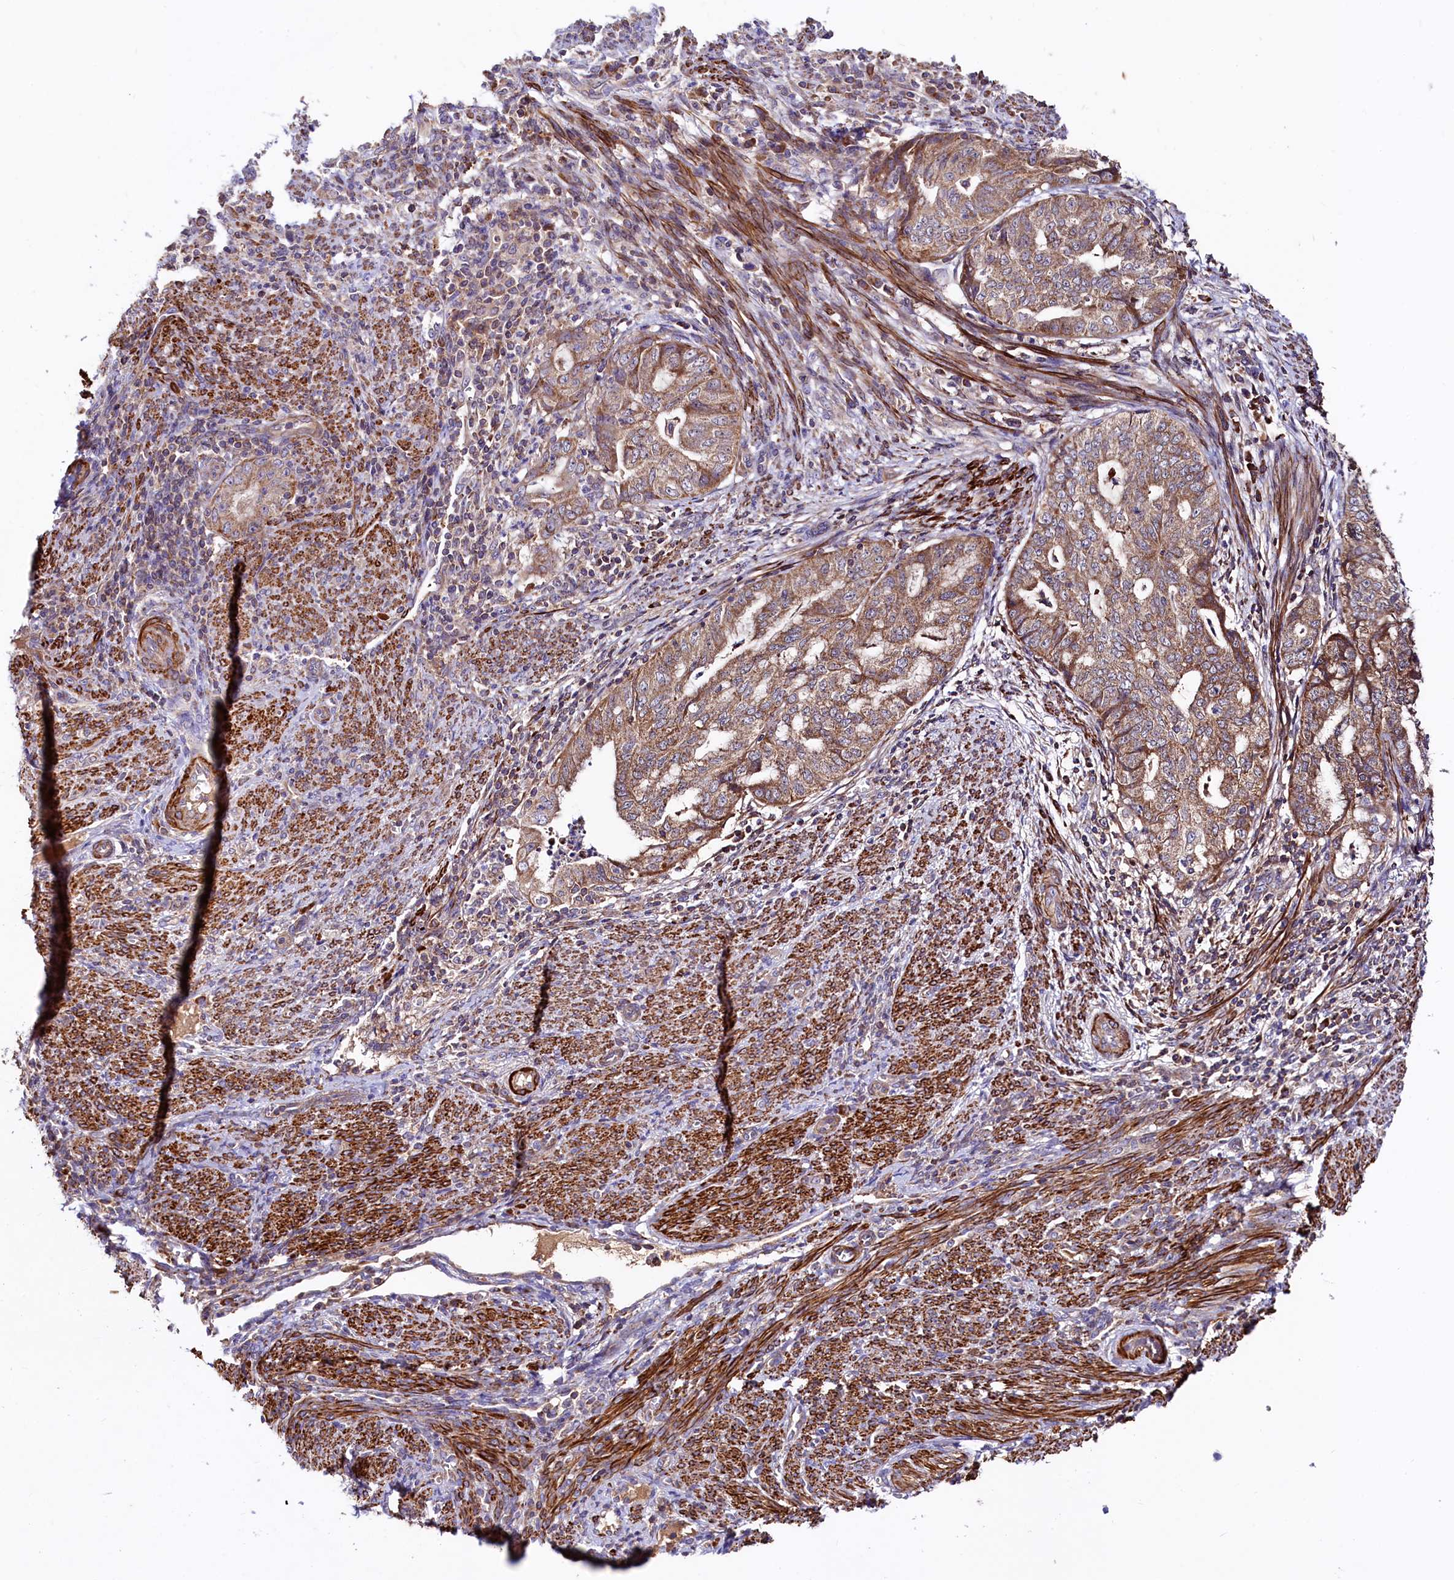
{"staining": {"intensity": "moderate", "quantity": ">75%", "location": "cytoplasmic/membranous"}, "tissue": "endometrial cancer", "cell_type": "Tumor cells", "image_type": "cancer", "snomed": [{"axis": "morphology", "description": "Adenocarcinoma, NOS"}, {"axis": "topography", "description": "Endometrium"}], "caption": "Immunohistochemical staining of endometrial cancer (adenocarcinoma) reveals medium levels of moderate cytoplasmic/membranous staining in approximately >75% of tumor cells.", "gene": "CIAO3", "patient": {"sex": "female", "age": 79}}